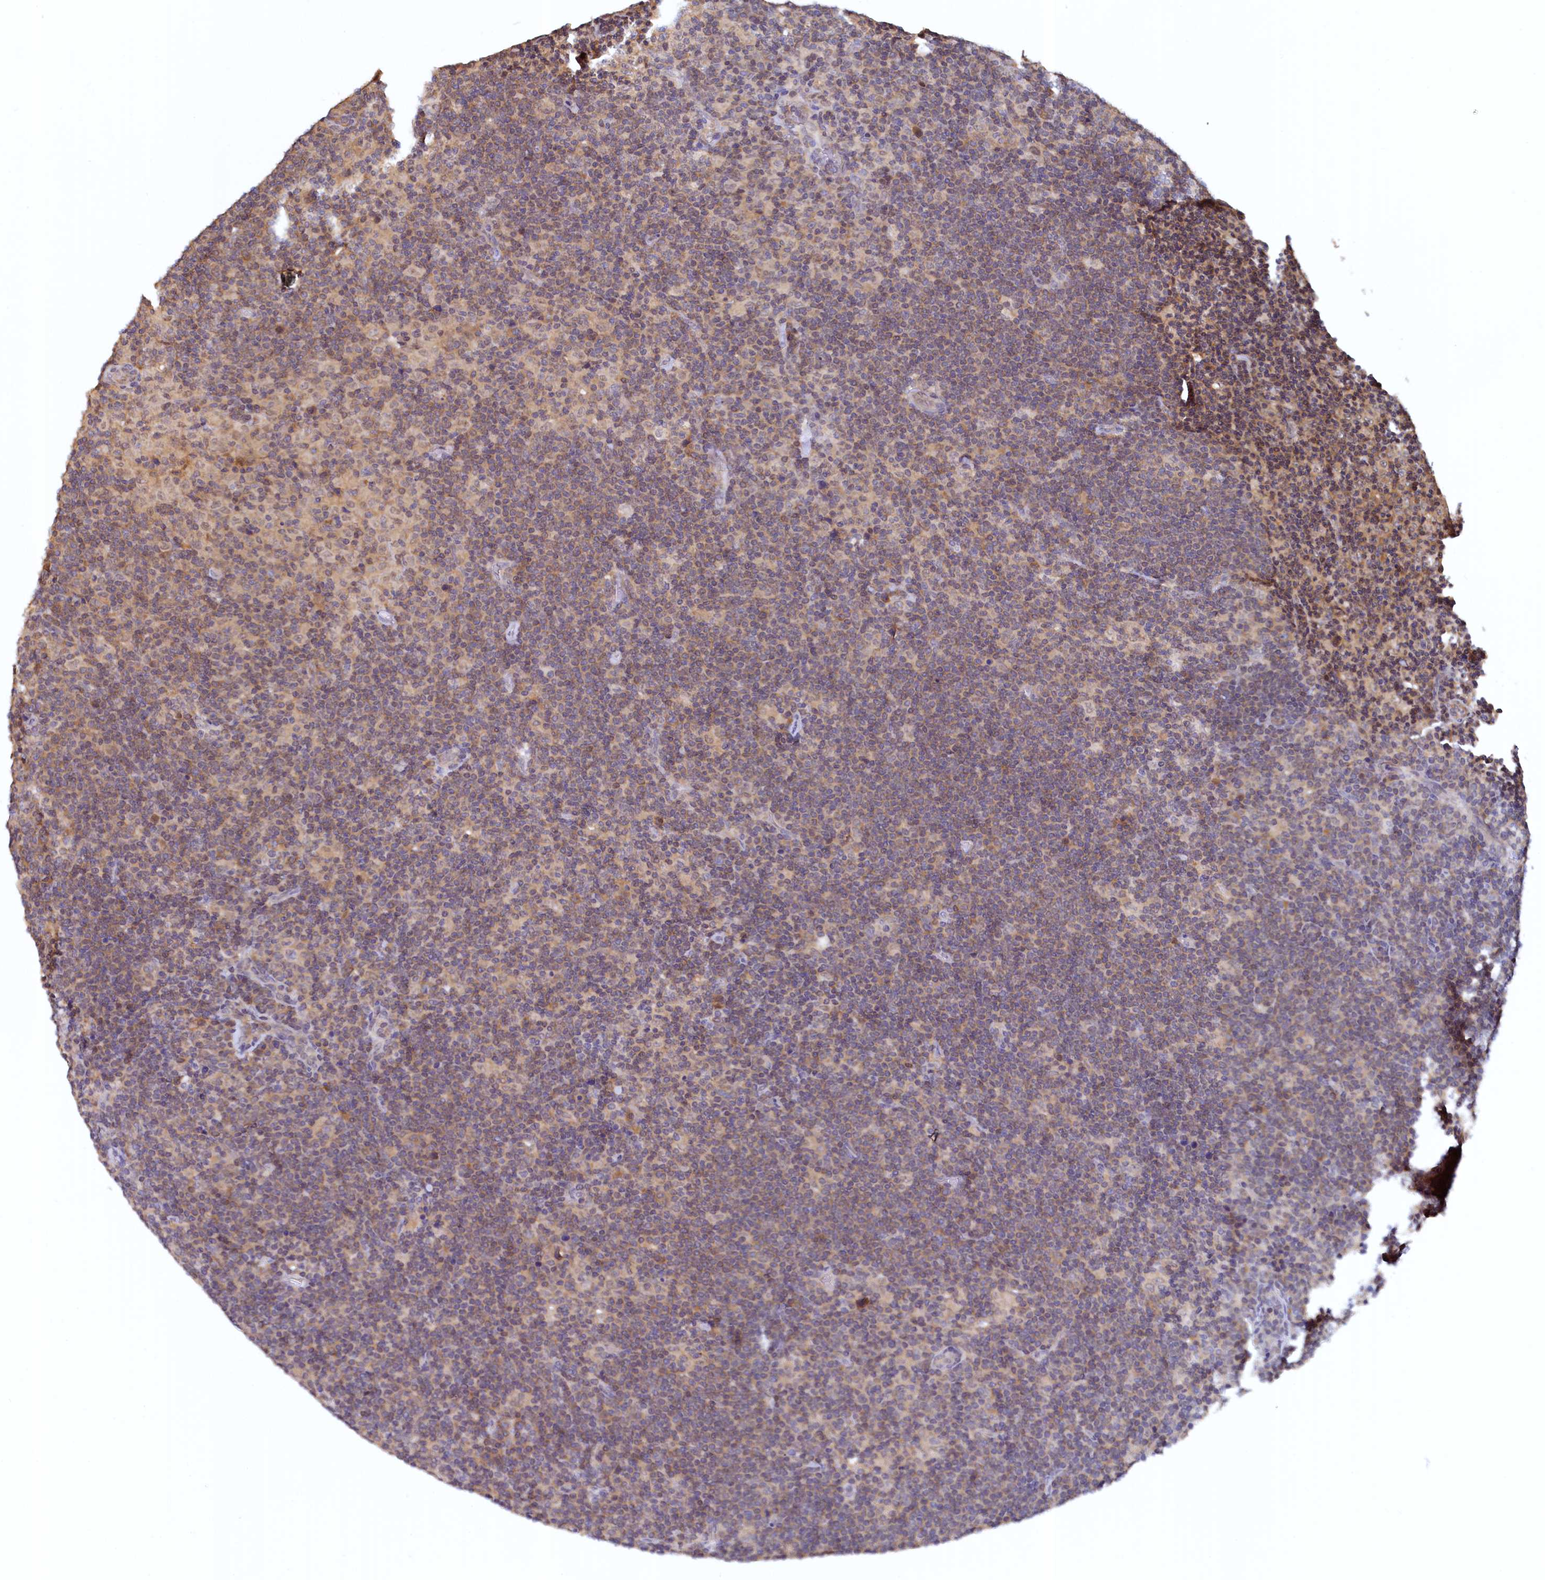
{"staining": {"intensity": "weak", "quantity": ">75%", "location": "cytoplasmic/membranous"}, "tissue": "lymphoma", "cell_type": "Tumor cells", "image_type": "cancer", "snomed": [{"axis": "morphology", "description": "Hodgkin's disease, NOS"}, {"axis": "topography", "description": "Lymph node"}], "caption": "Approximately >75% of tumor cells in Hodgkin's disease display weak cytoplasmic/membranous protein staining as visualized by brown immunohistochemical staining.", "gene": "PAAF1", "patient": {"sex": "female", "age": 57}}